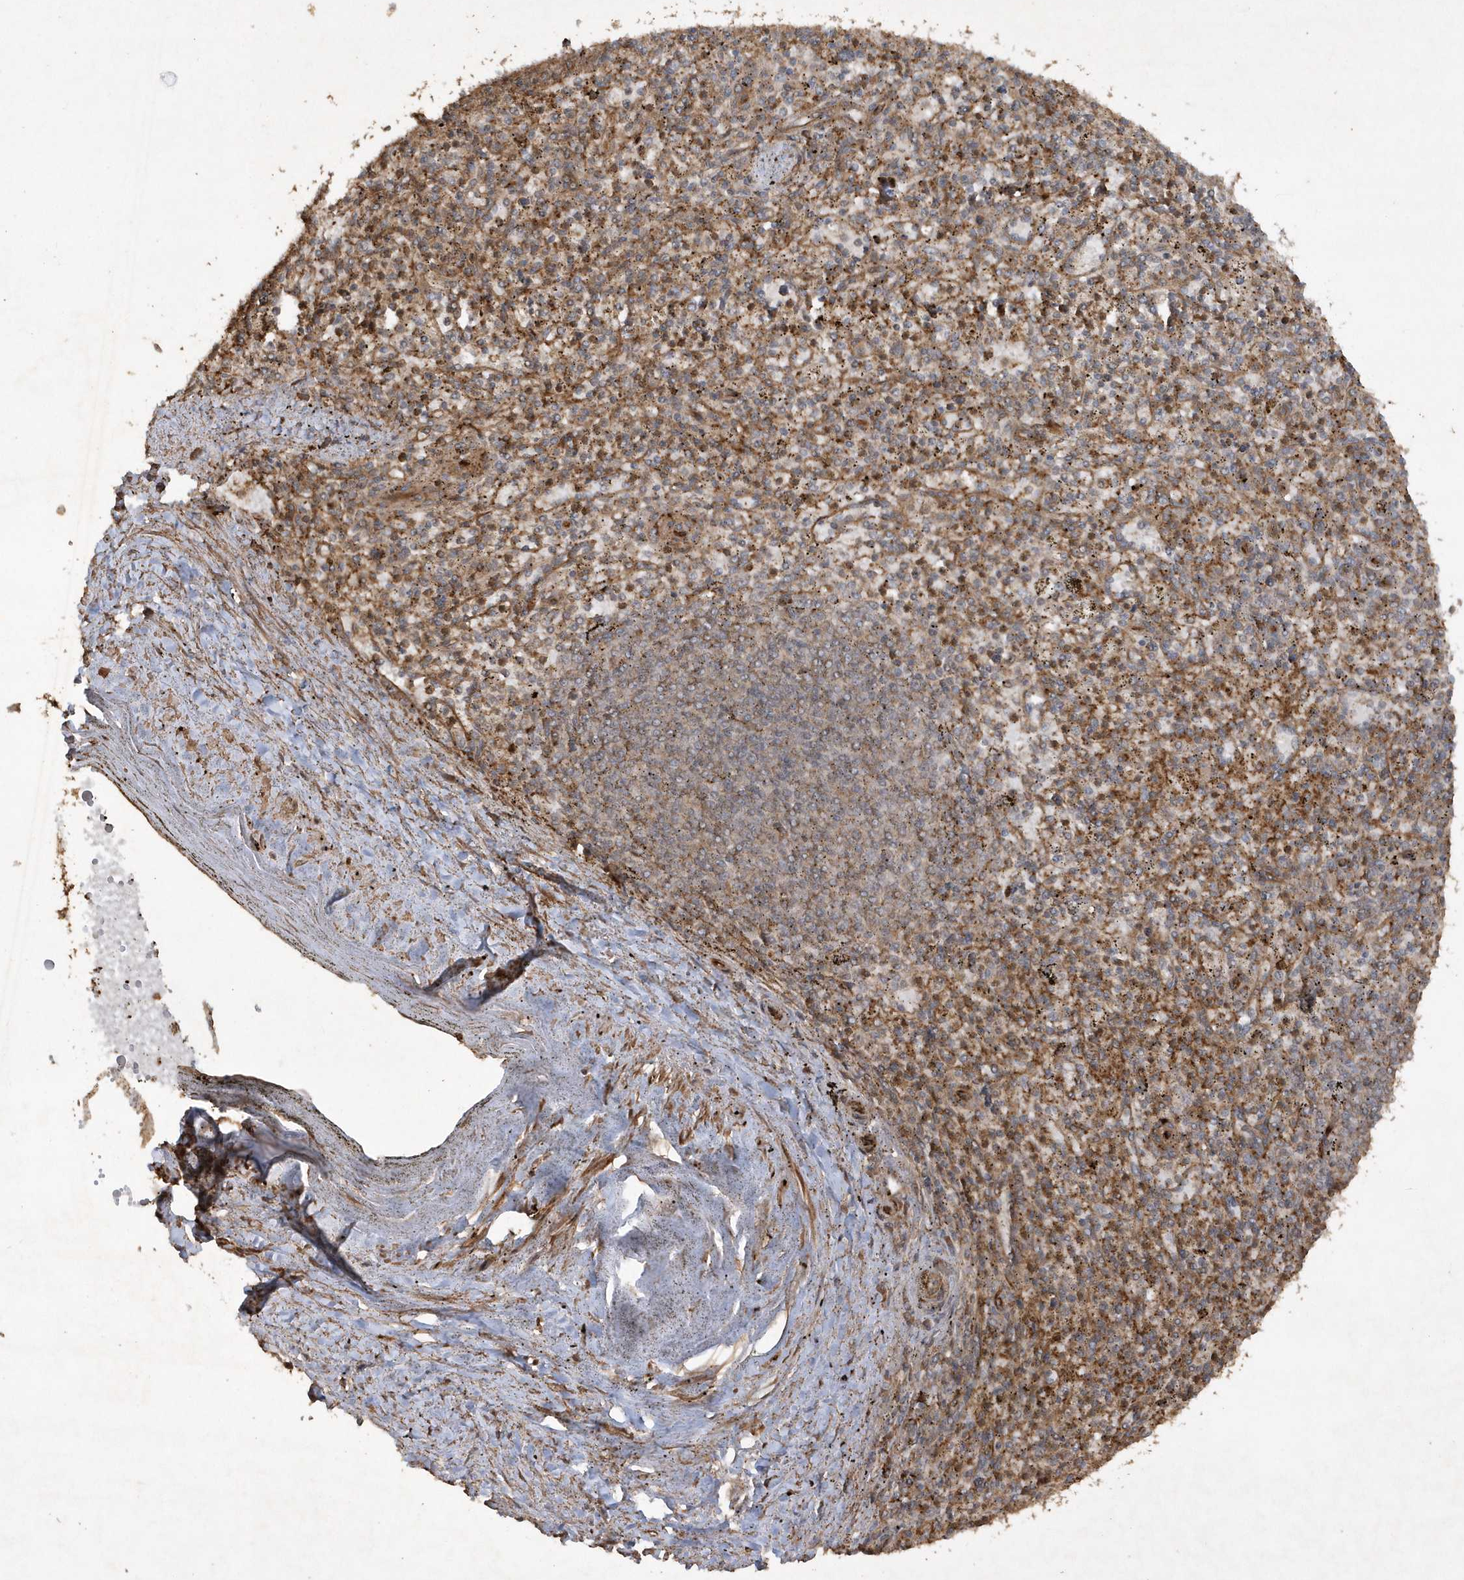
{"staining": {"intensity": "moderate", "quantity": "25%-75%", "location": "cytoplasmic/membranous"}, "tissue": "spleen", "cell_type": "Cells in red pulp", "image_type": "normal", "snomed": [{"axis": "morphology", "description": "Normal tissue, NOS"}, {"axis": "topography", "description": "Spleen"}], "caption": "Immunohistochemical staining of unremarkable spleen shows 25%-75% levels of moderate cytoplasmic/membranous protein staining in about 25%-75% of cells in red pulp. The protein of interest is shown in brown color, while the nuclei are stained blue.", "gene": "AVPI1", "patient": {"sex": "male", "age": 72}}